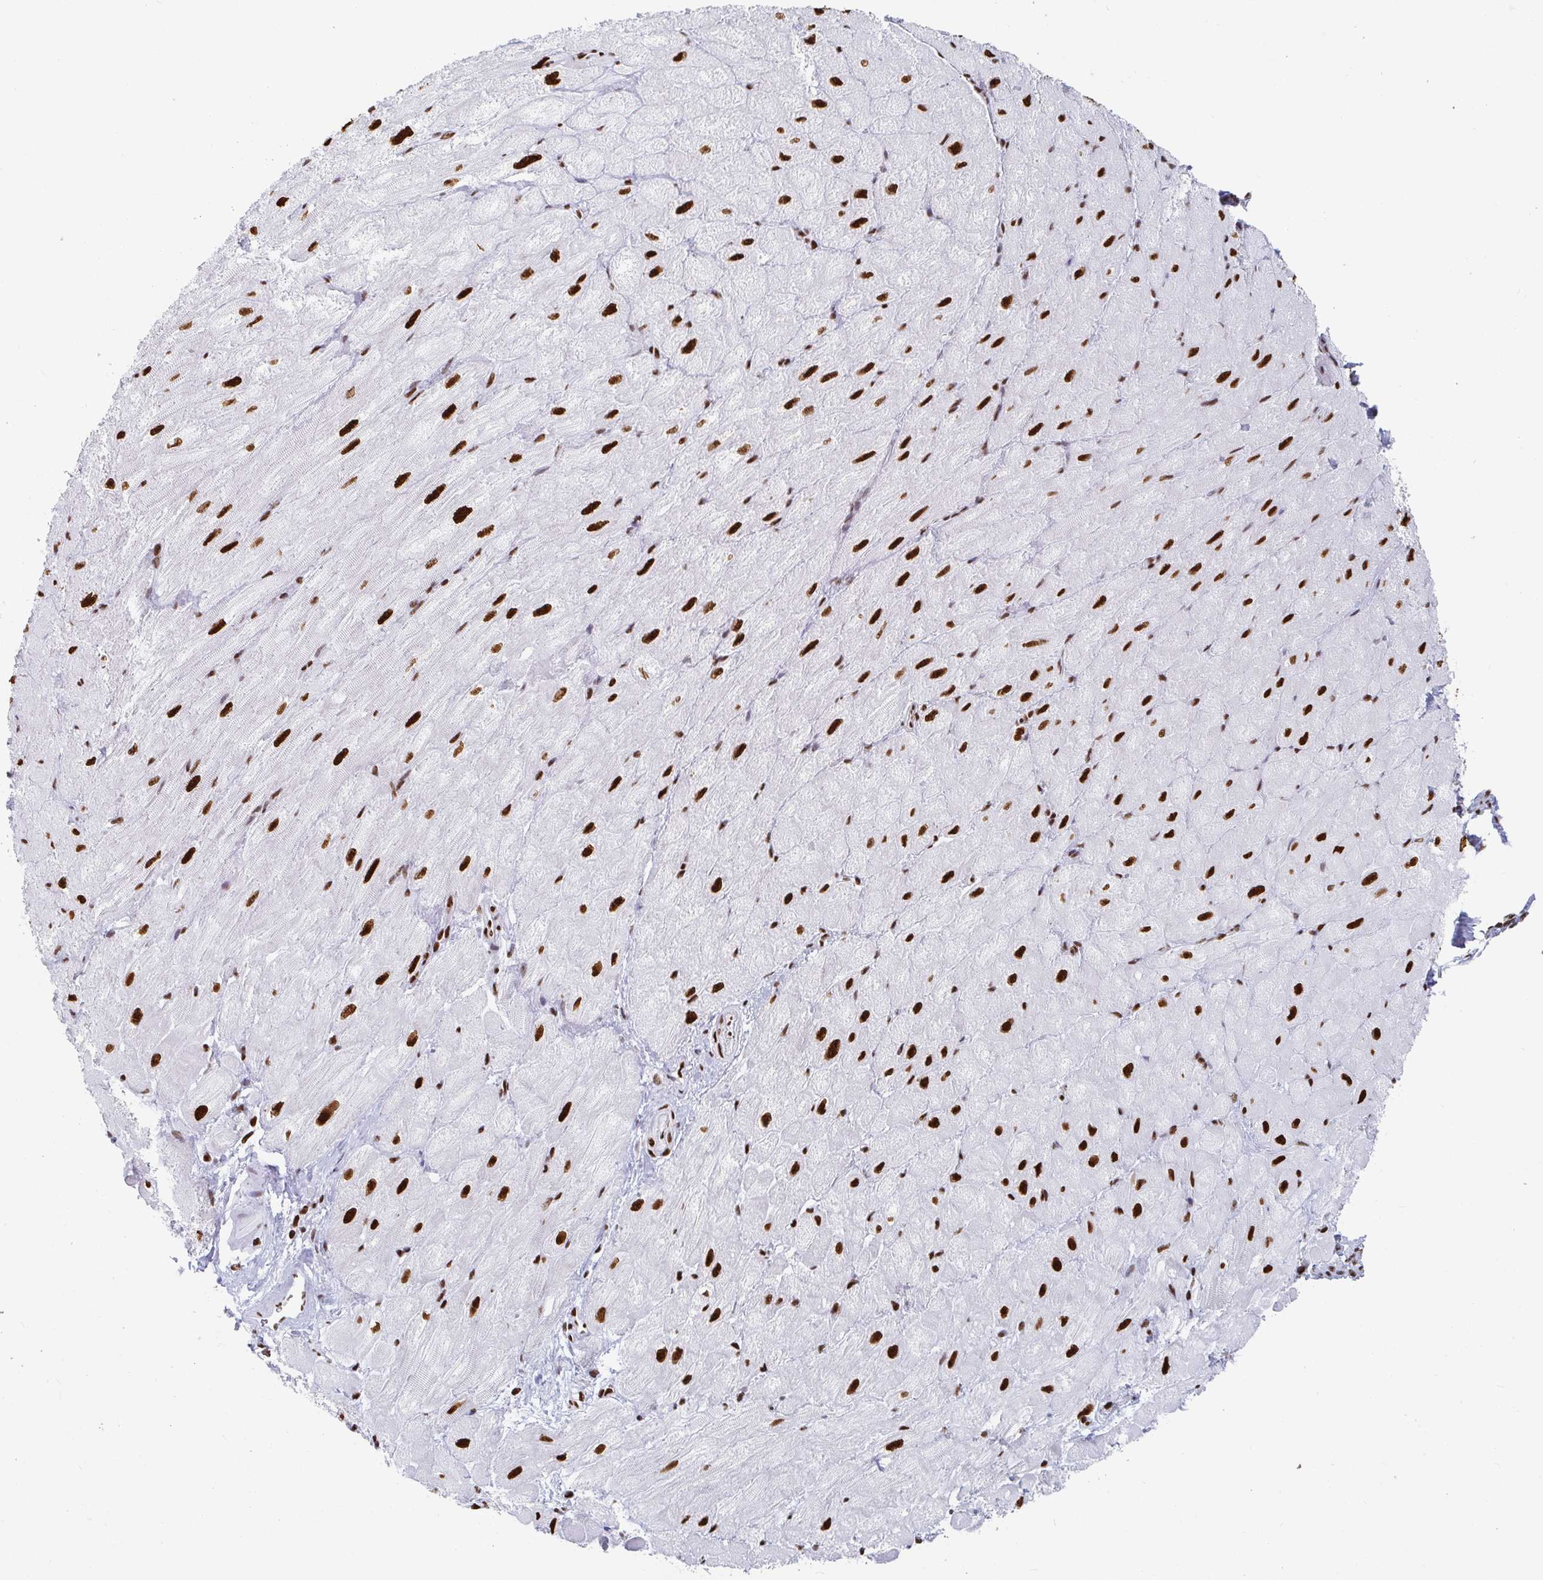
{"staining": {"intensity": "strong", "quantity": "25%-75%", "location": "nuclear"}, "tissue": "heart muscle", "cell_type": "Cardiomyocytes", "image_type": "normal", "snomed": [{"axis": "morphology", "description": "Normal tissue, NOS"}, {"axis": "topography", "description": "Heart"}], "caption": "IHC (DAB) staining of unremarkable human heart muscle exhibits strong nuclear protein positivity in about 25%-75% of cardiomyocytes. (DAB IHC with brightfield microscopy, high magnification).", "gene": "EWSR1", "patient": {"sex": "male", "age": 62}}